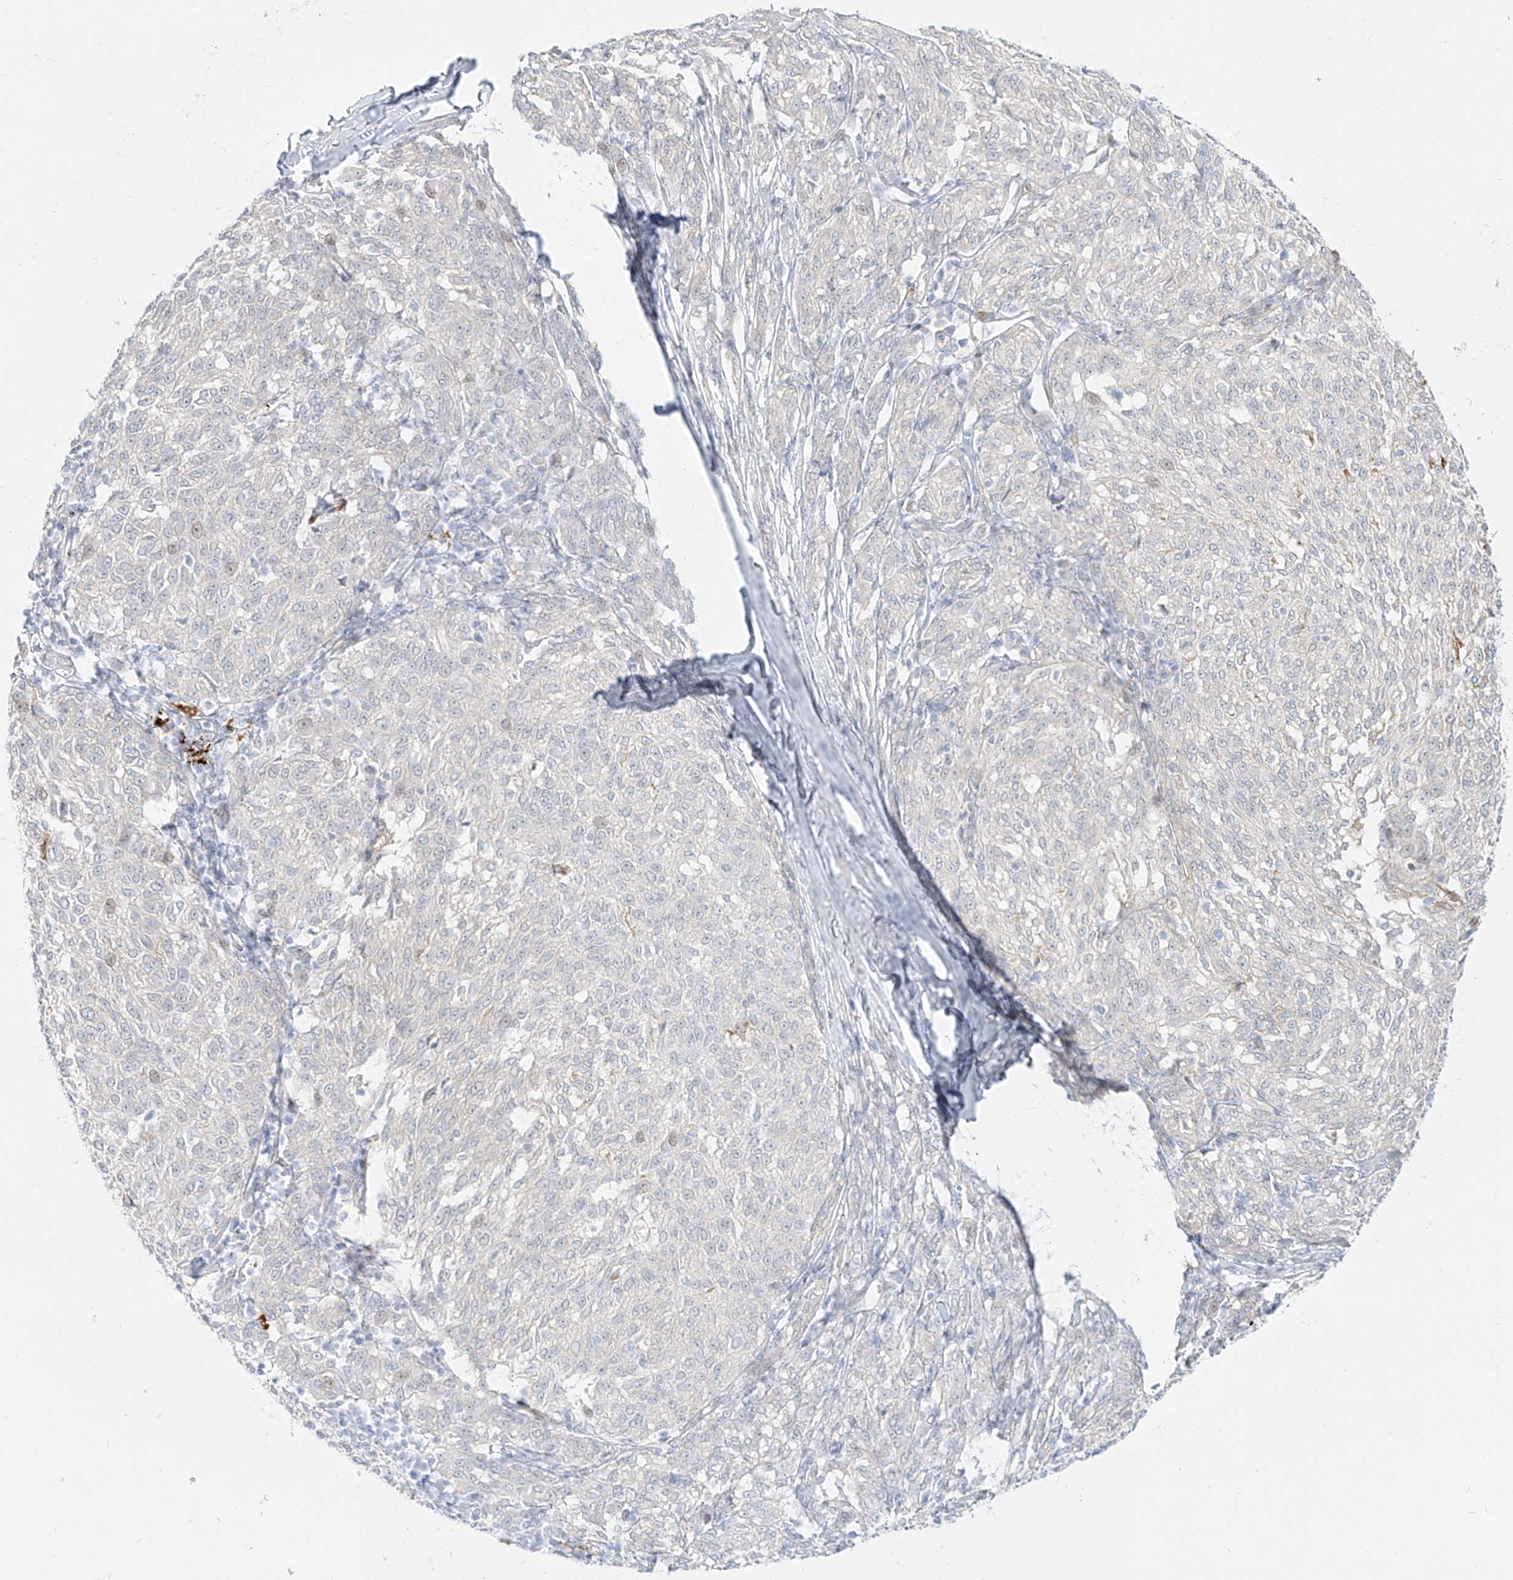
{"staining": {"intensity": "negative", "quantity": "none", "location": "none"}, "tissue": "melanoma", "cell_type": "Tumor cells", "image_type": "cancer", "snomed": [{"axis": "morphology", "description": "Malignant melanoma, NOS"}, {"axis": "topography", "description": "Skin"}], "caption": "Immunohistochemistry of melanoma displays no staining in tumor cells.", "gene": "NHSL1", "patient": {"sex": "female", "age": 72}}